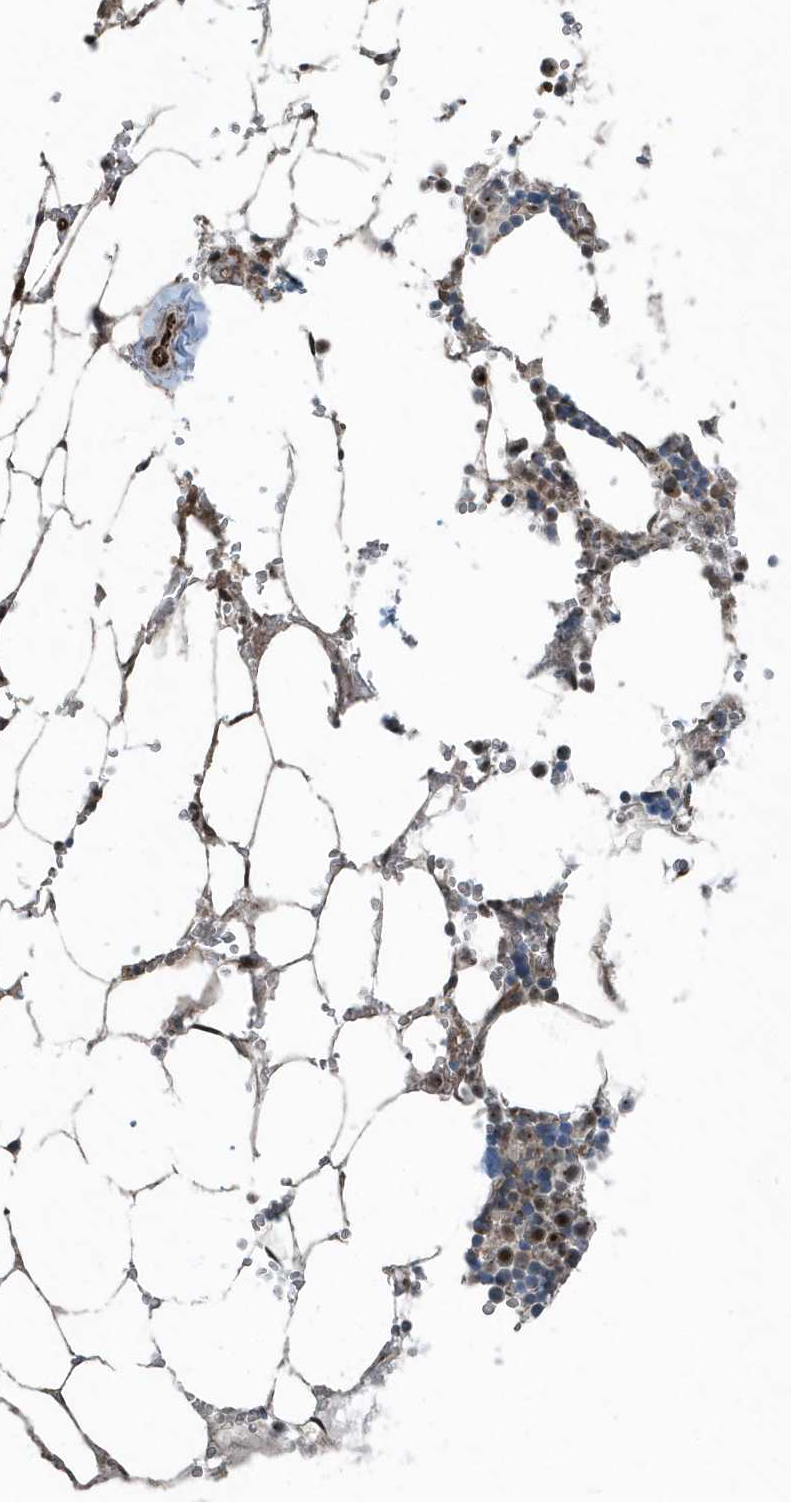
{"staining": {"intensity": "moderate", "quantity": "25%-75%", "location": "cytoplasmic/membranous"}, "tissue": "bone marrow", "cell_type": "Hematopoietic cells", "image_type": "normal", "snomed": [{"axis": "morphology", "description": "Normal tissue, NOS"}, {"axis": "topography", "description": "Bone marrow"}], "caption": "Hematopoietic cells show medium levels of moderate cytoplasmic/membranous positivity in about 25%-75% of cells in benign bone marrow.", "gene": "GCC2", "patient": {"sex": "male", "age": 70}}